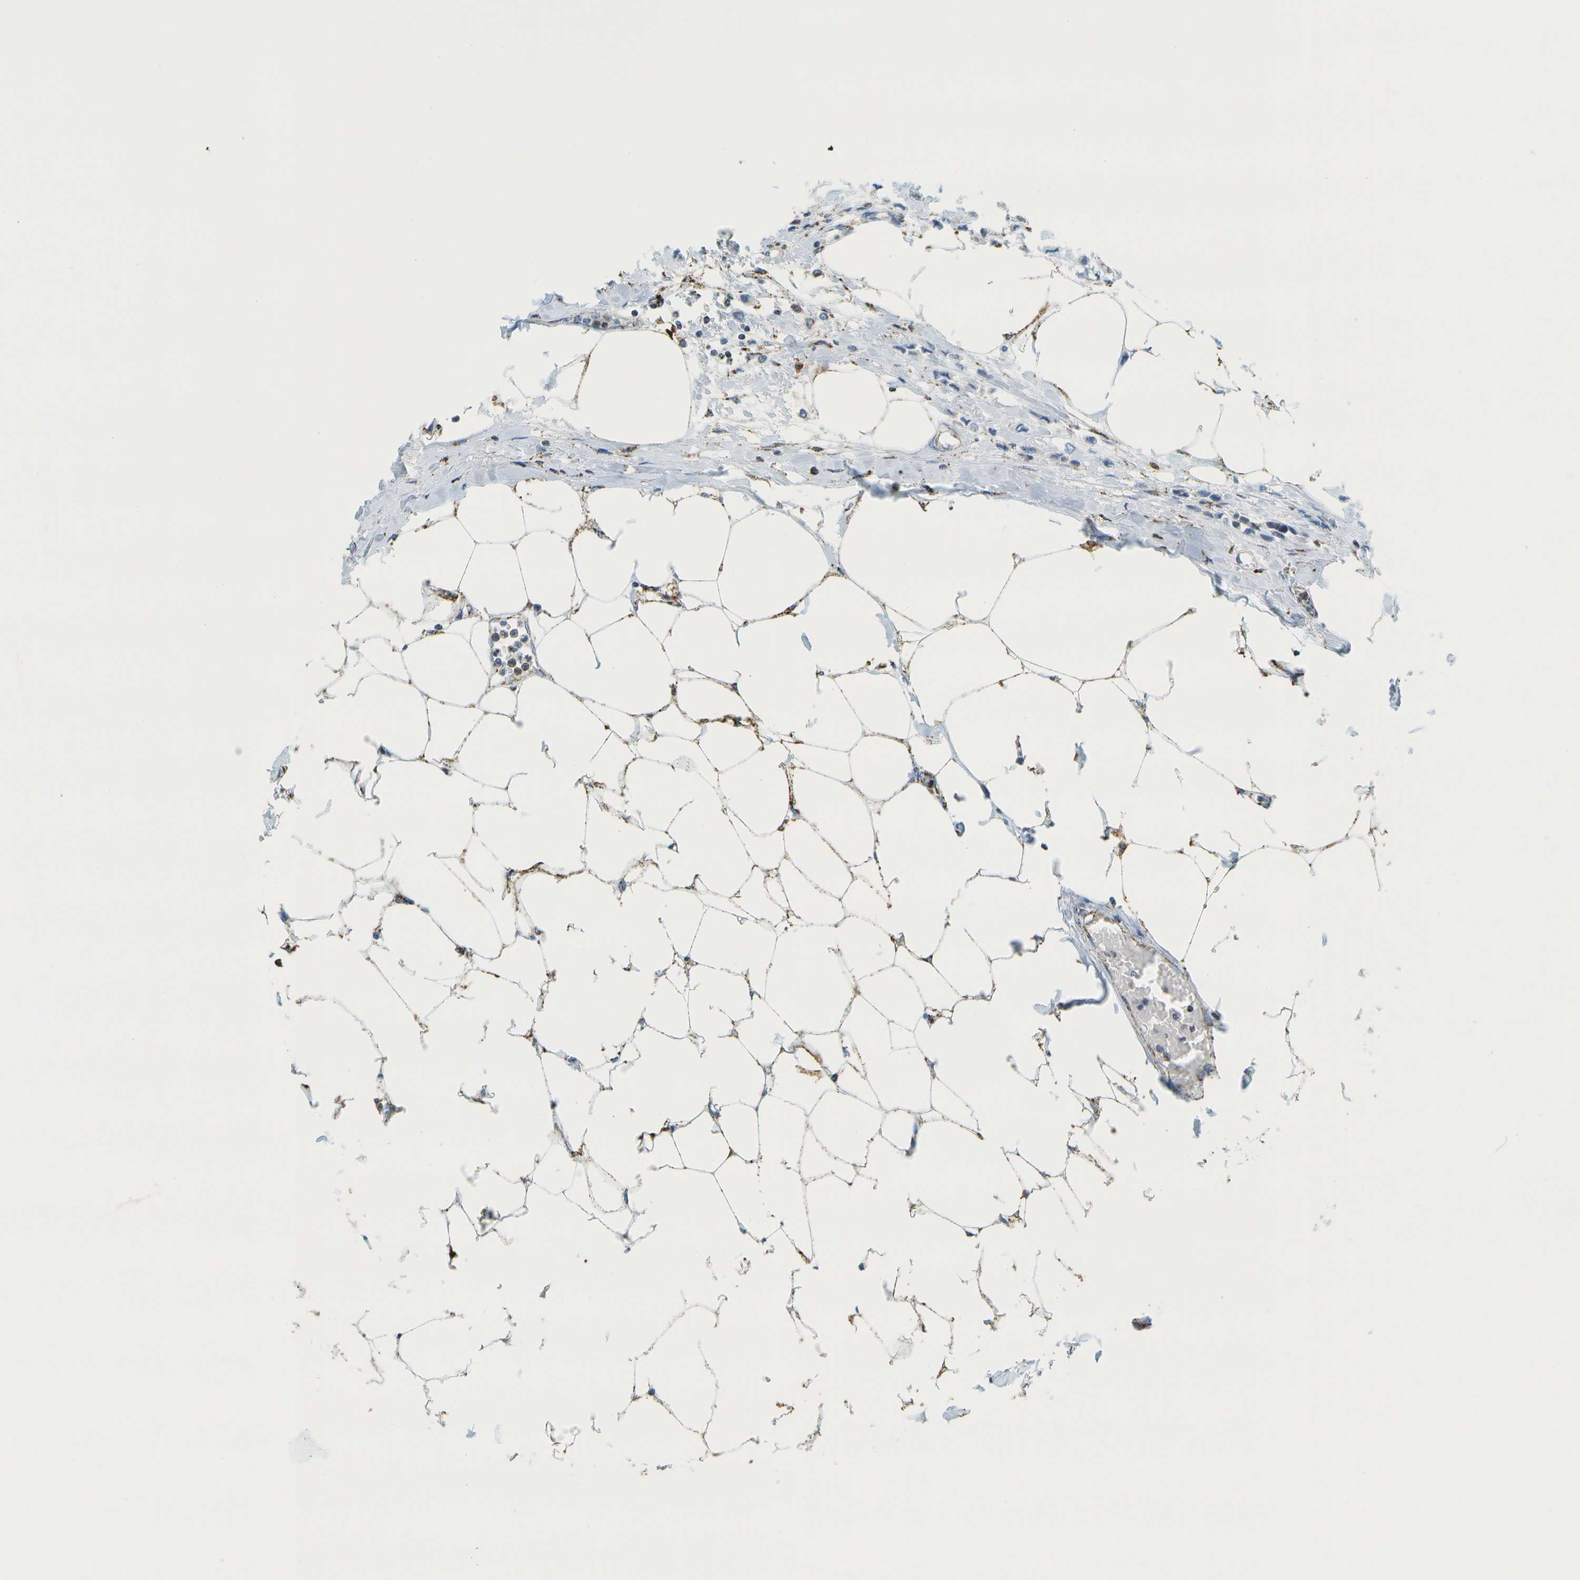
{"staining": {"intensity": "negative", "quantity": "none", "location": "none"}, "tissue": "breast cancer", "cell_type": "Tumor cells", "image_type": "cancer", "snomed": [{"axis": "morphology", "description": "Lobular carcinoma"}, {"axis": "topography", "description": "Breast"}], "caption": "Photomicrograph shows no protein positivity in tumor cells of breast lobular carcinoma tissue.", "gene": "HLCS", "patient": {"sex": "female", "age": 51}}